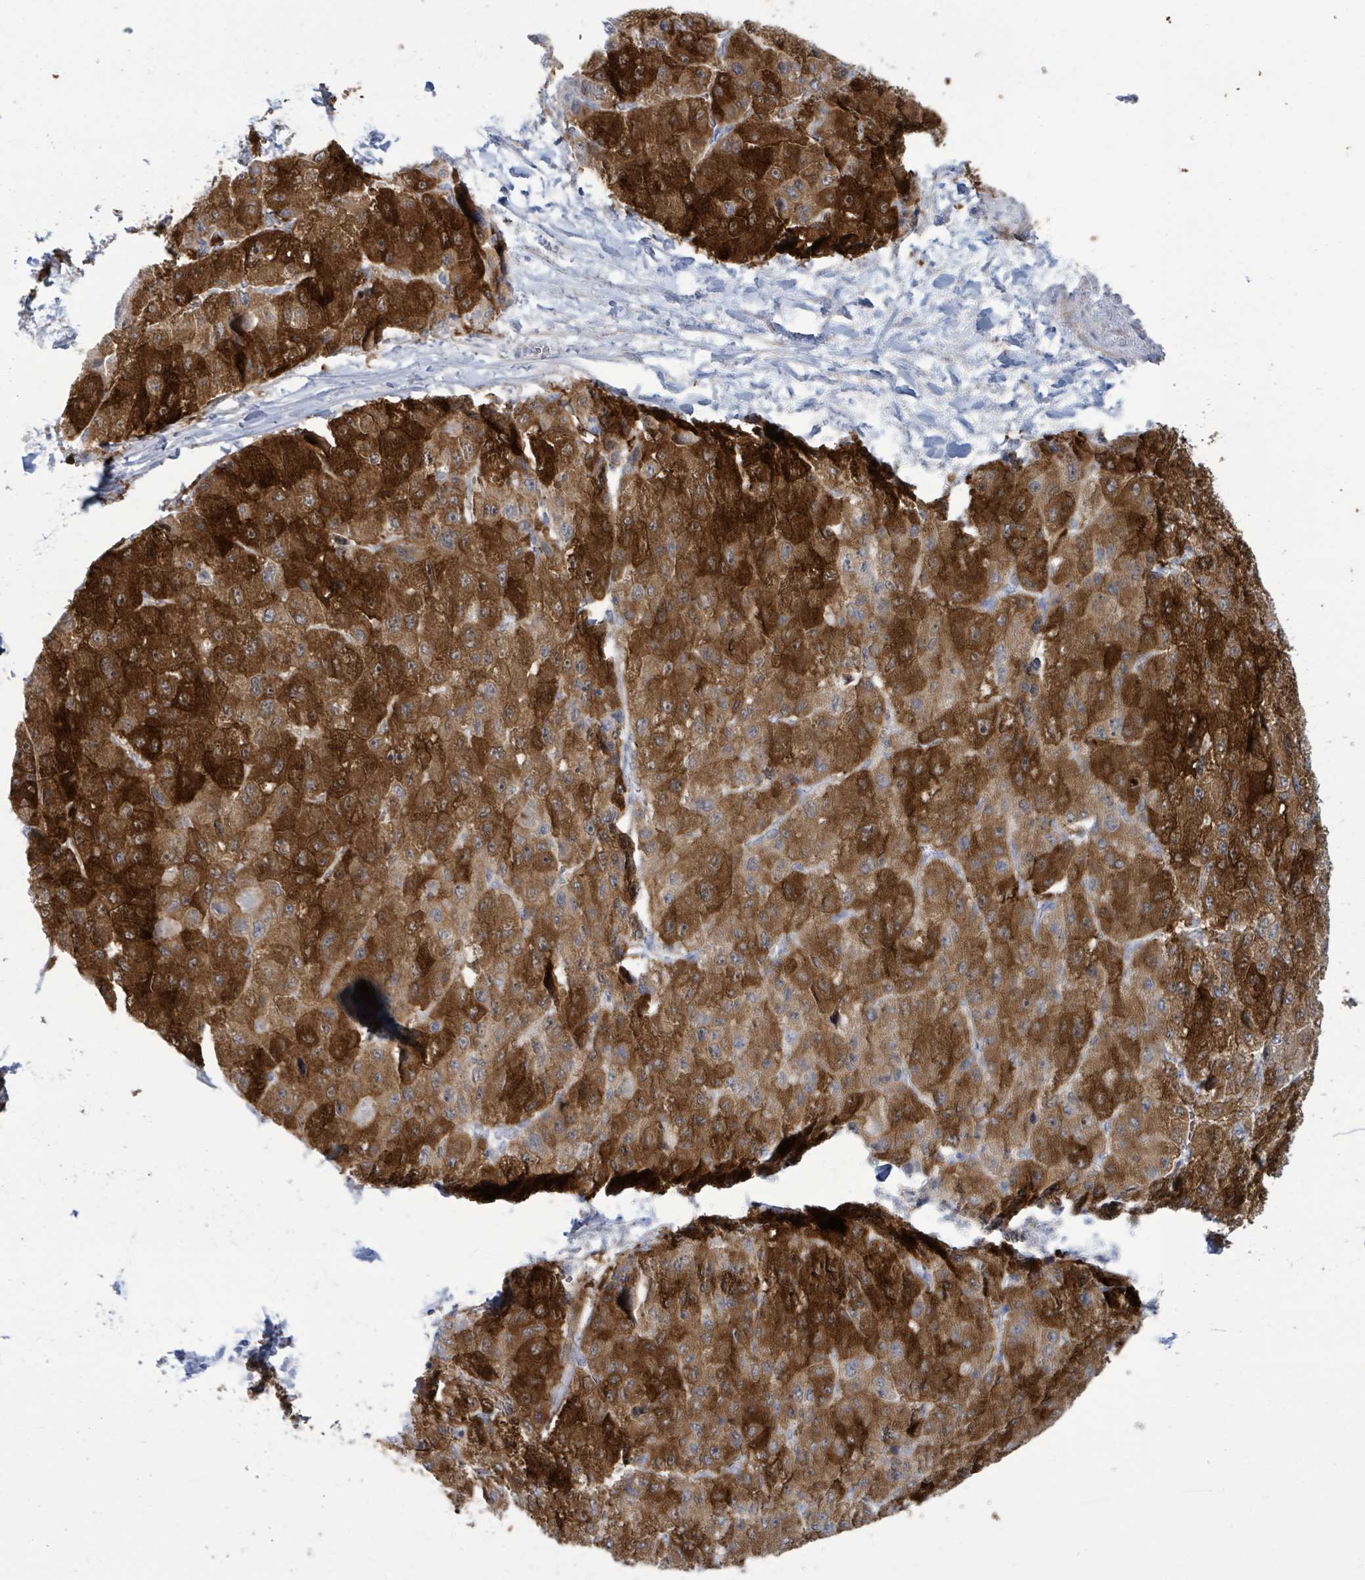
{"staining": {"intensity": "strong", "quantity": ">75%", "location": "cytoplasmic/membranous"}, "tissue": "liver cancer", "cell_type": "Tumor cells", "image_type": "cancer", "snomed": [{"axis": "morphology", "description": "Carcinoma, Hepatocellular, NOS"}, {"axis": "topography", "description": "Liver"}], "caption": "Protein expression analysis of human liver hepatocellular carcinoma reveals strong cytoplasmic/membranous positivity in about >75% of tumor cells.", "gene": "PKLR", "patient": {"sex": "male", "age": 80}}